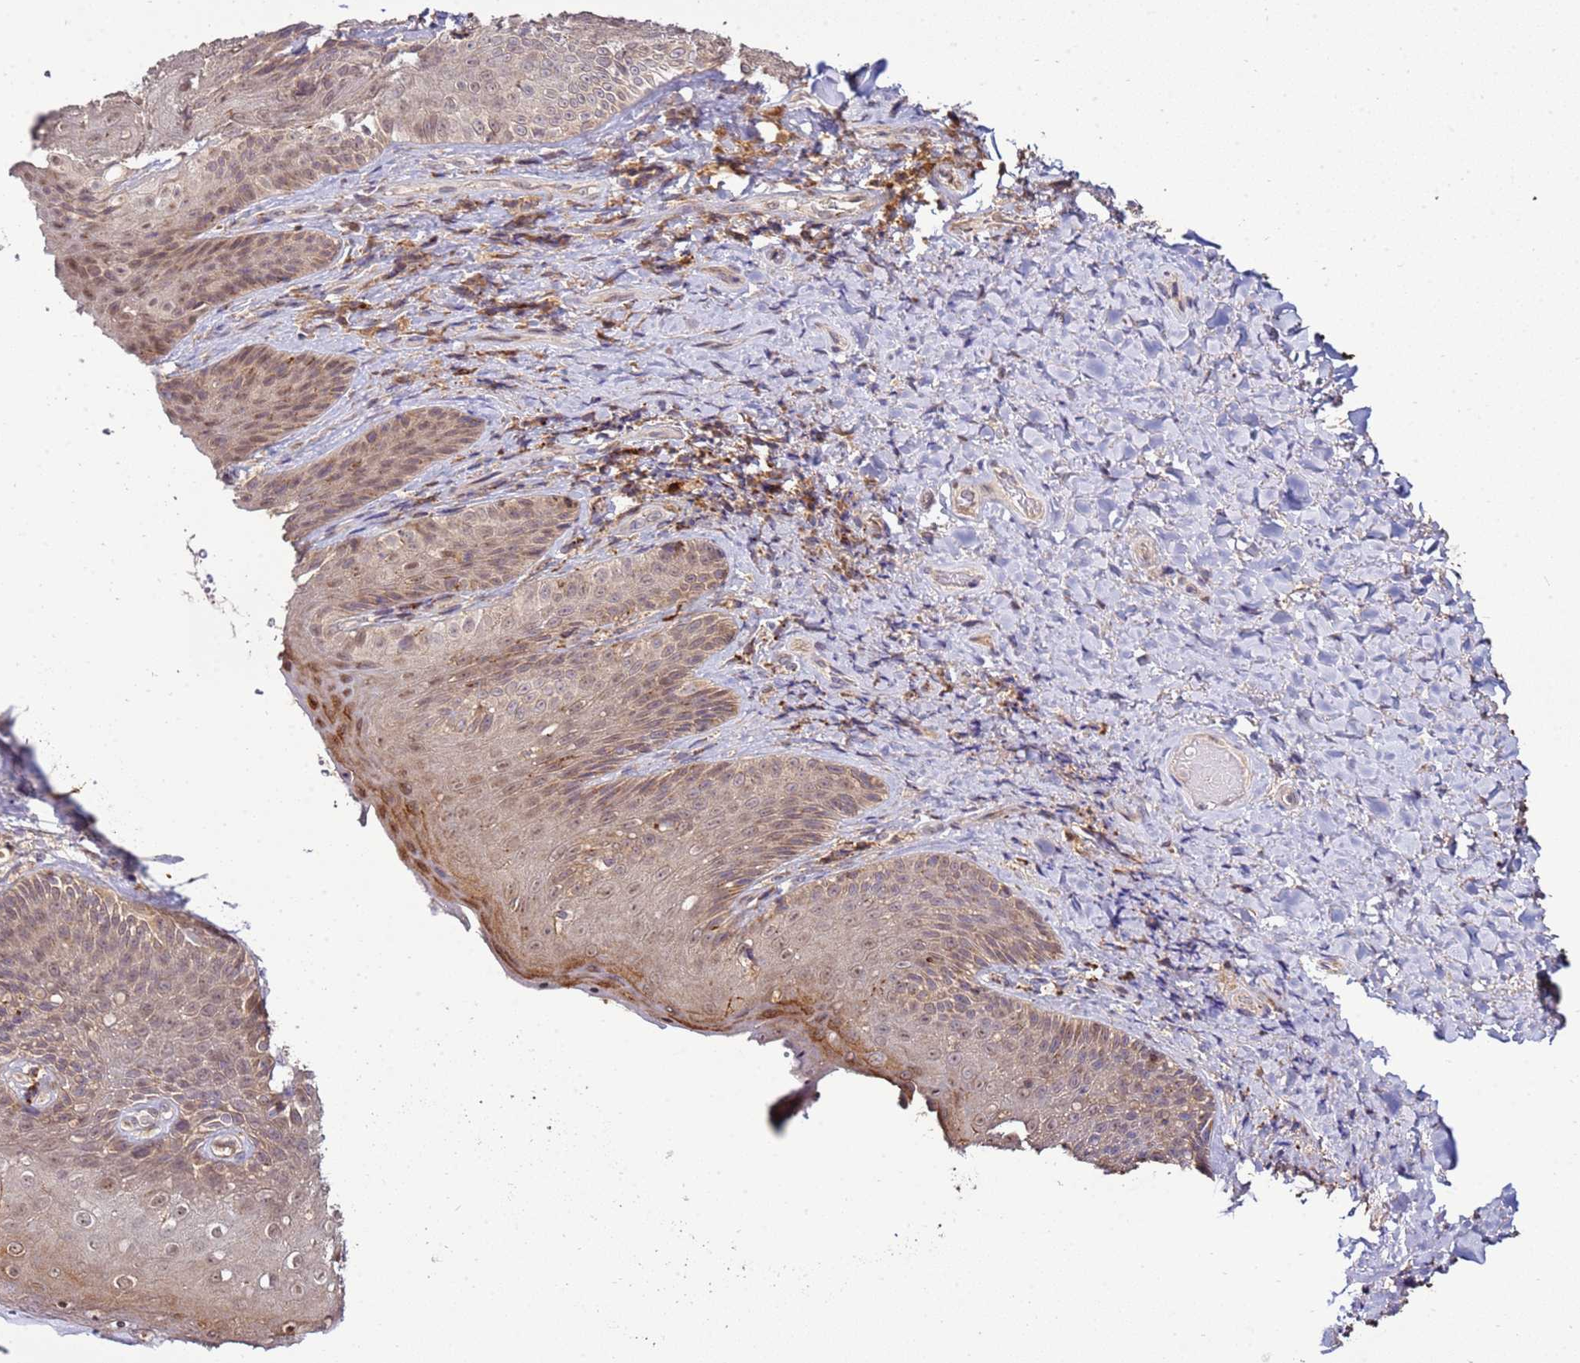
{"staining": {"intensity": "weak", "quantity": "25%-75%", "location": "cytoplasmic/membranous,nuclear"}, "tissue": "skin", "cell_type": "Epidermal cells", "image_type": "normal", "snomed": [{"axis": "morphology", "description": "Normal tissue, NOS"}, {"axis": "topography", "description": "Anal"}], "caption": "Immunohistochemical staining of unremarkable skin exhibits weak cytoplasmic/membranous,nuclear protein staining in approximately 25%-75% of epidermal cells.", "gene": "ZNF624", "patient": {"sex": "female", "age": 89}}